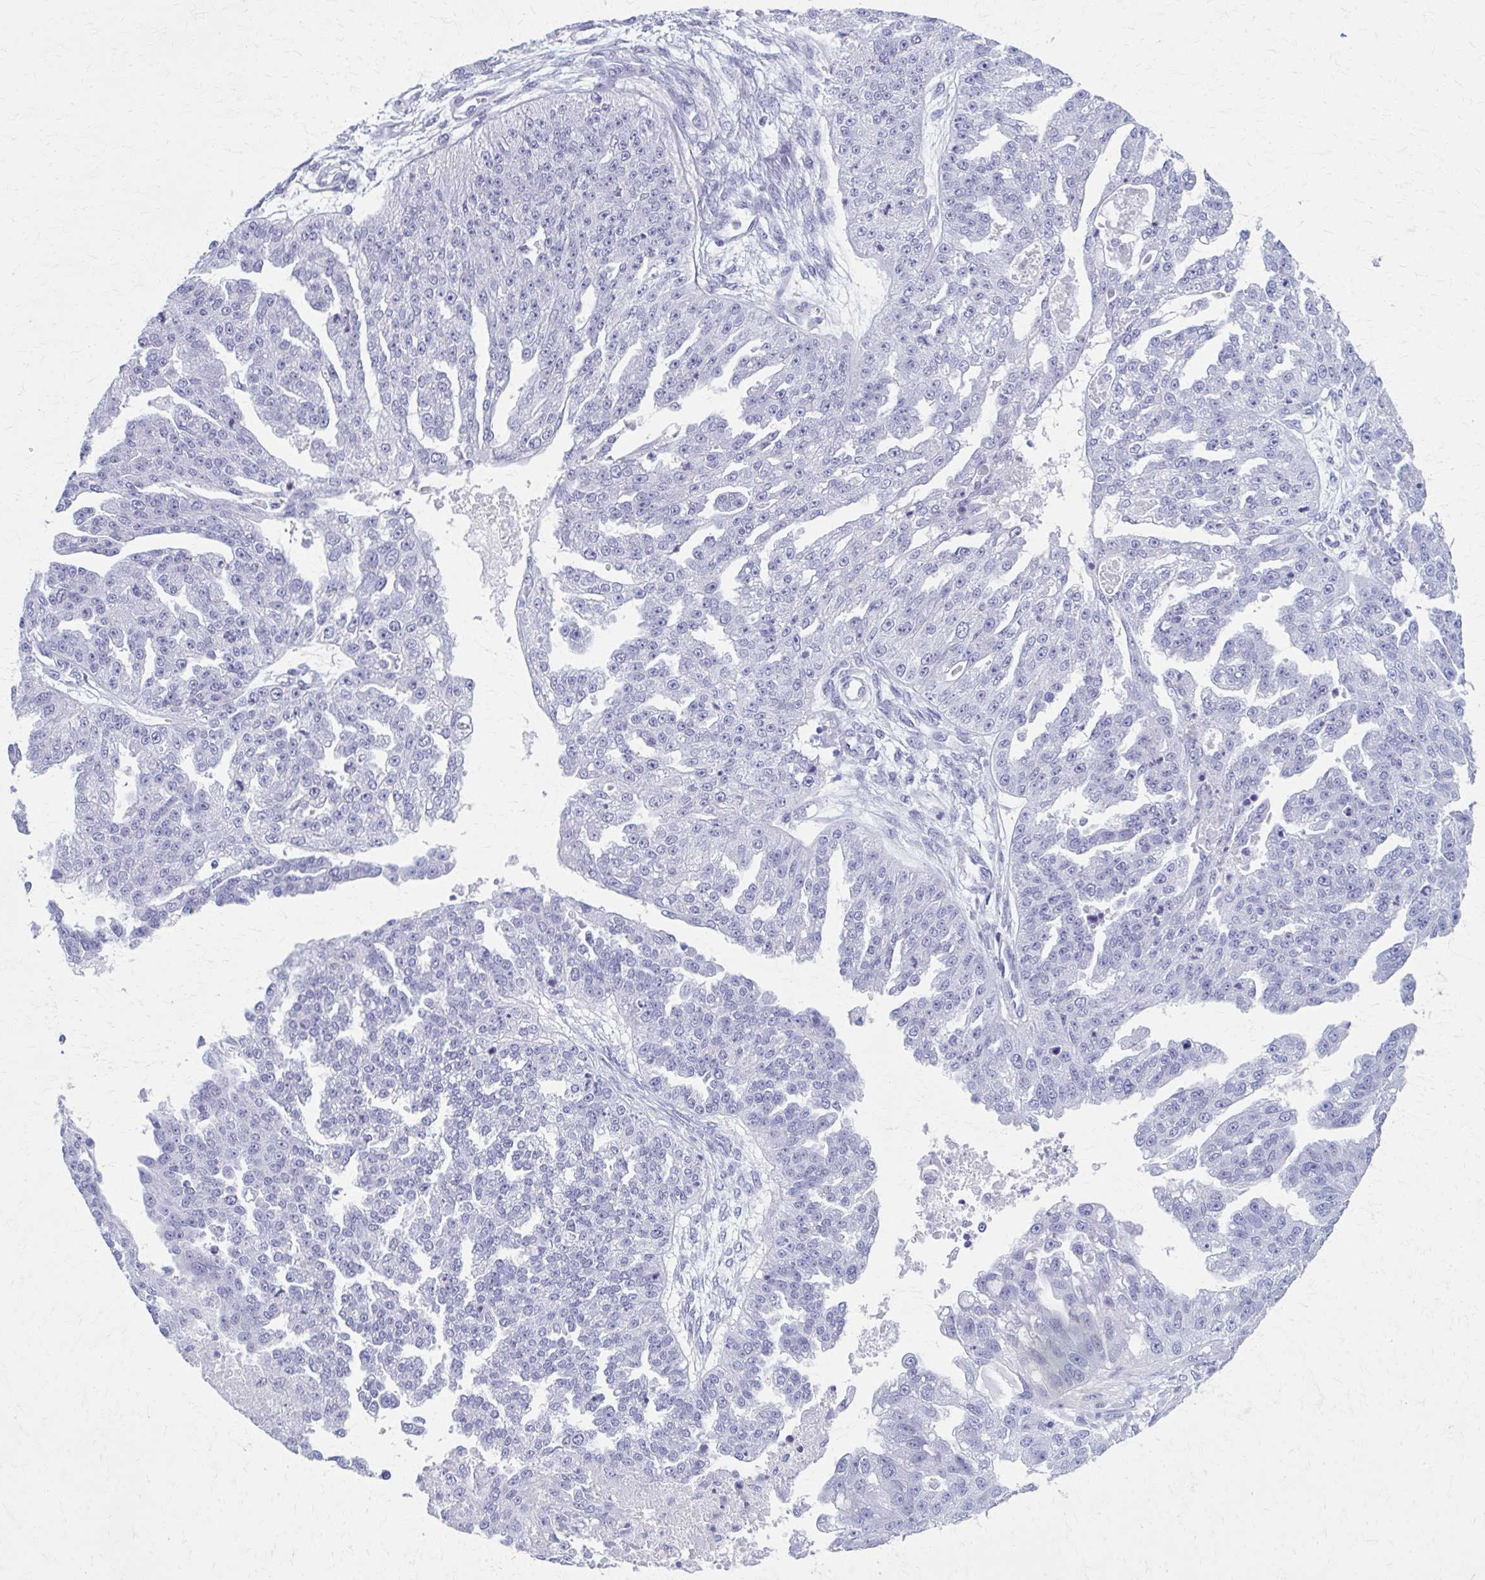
{"staining": {"intensity": "negative", "quantity": "none", "location": "none"}, "tissue": "ovarian cancer", "cell_type": "Tumor cells", "image_type": "cancer", "snomed": [{"axis": "morphology", "description": "Cystadenocarcinoma, serous, NOS"}, {"axis": "topography", "description": "Ovary"}], "caption": "IHC photomicrograph of ovarian cancer (serous cystadenocarcinoma) stained for a protein (brown), which shows no positivity in tumor cells. (Brightfield microscopy of DAB immunohistochemistry (IHC) at high magnification).", "gene": "MPLKIP", "patient": {"sex": "female", "age": 58}}